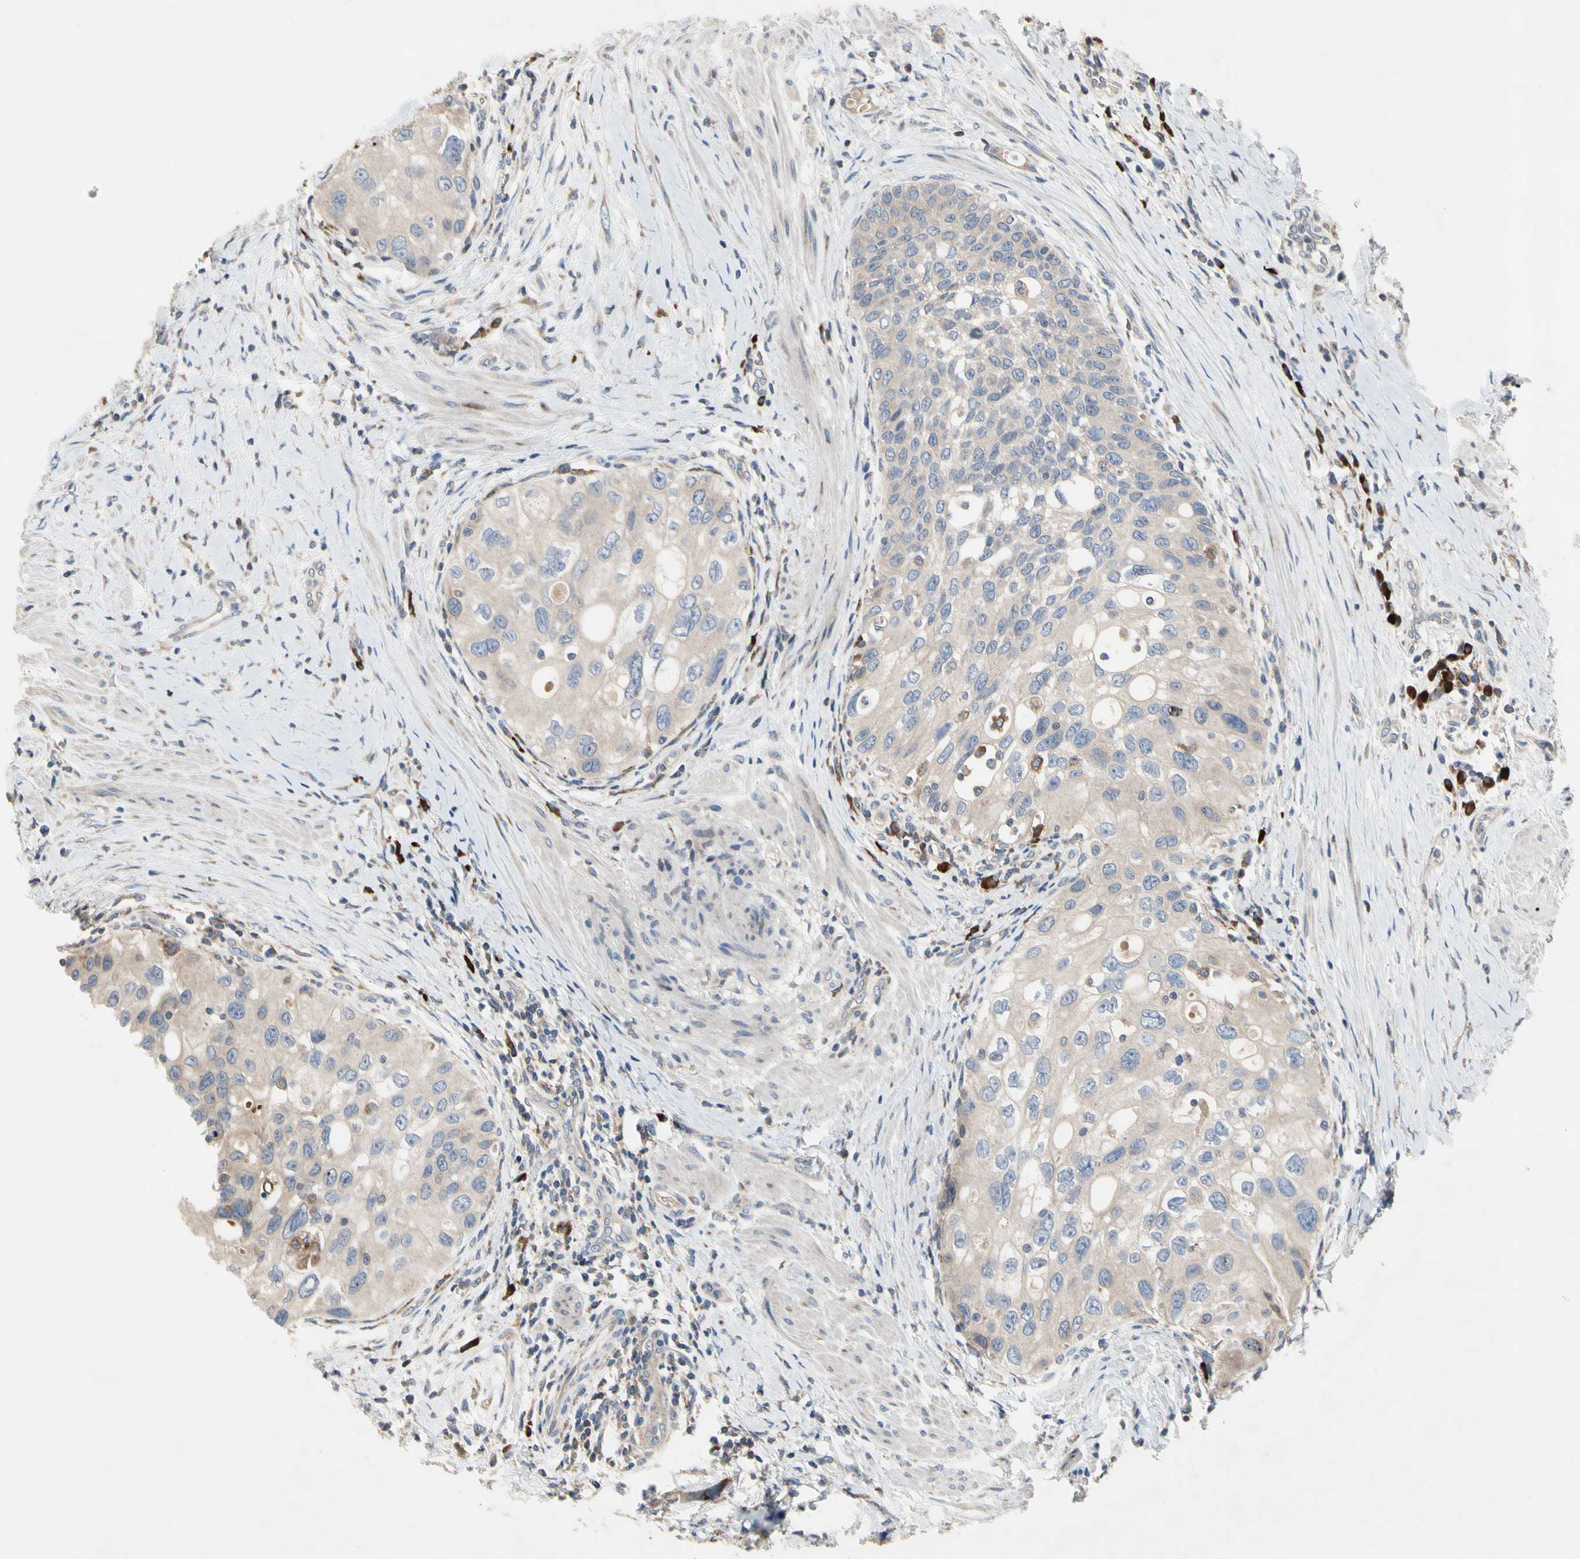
{"staining": {"intensity": "weak", "quantity": ">75%", "location": "cytoplasmic/membranous,nuclear"}, "tissue": "urothelial cancer", "cell_type": "Tumor cells", "image_type": "cancer", "snomed": [{"axis": "morphology", "description": "Urothelial carcinoma, High grade"}, {"axis": "topography", "description": "Urinary bladder"}], "caption": "Immunohistochemistry photomicrograph of urothelial carcinoma (high-grade) stained for a protein (brown), which shows low levels of weak cytoplasmic/membranous and nuclear staining in about >75% of tumor cells.", "gene": "MMEL1", "patient": {"sex": "female", "age": 56}}